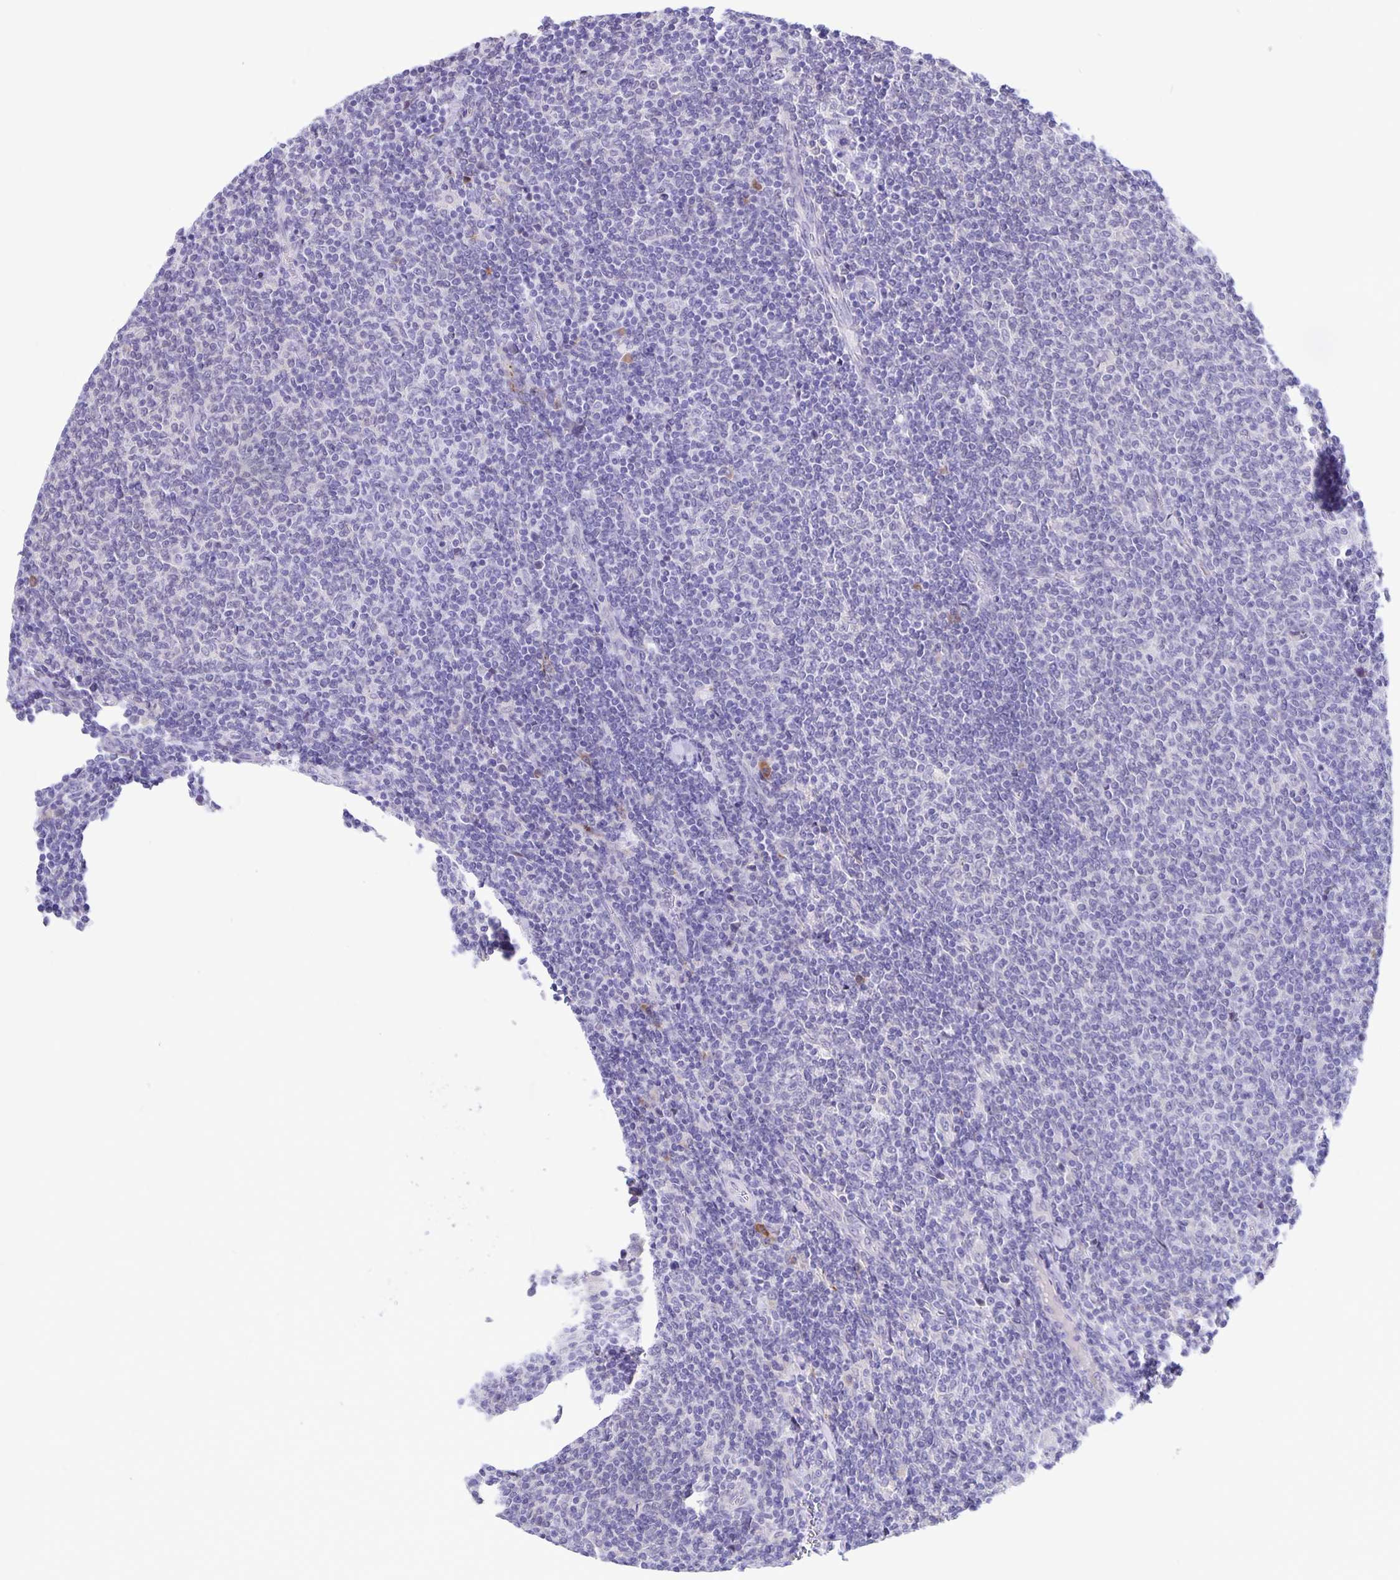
{"staining": {"intensity": "negative", "quantity": "none", "location": "none"}, "tissue": "lymphoma", "cell_type": "Tumor cells", "image_type": "cancer", "snomed": [{"axis": "morphology", "description": "Malignant lymphoma, non-Hodgkin's type, Low grade"}, {"axis": "topography", "description": "Lymph node"}], "caption": "Immunohistochemistry (IHC) micrograph of neoplastic tissue: malignant lymphoma, non-Hodgkin's type (low-grade) stained with DAB exhibits no significant protein expression in tumor cells.", "gene": "ERMN", "patient": {"sex": "male", "age": 52}}